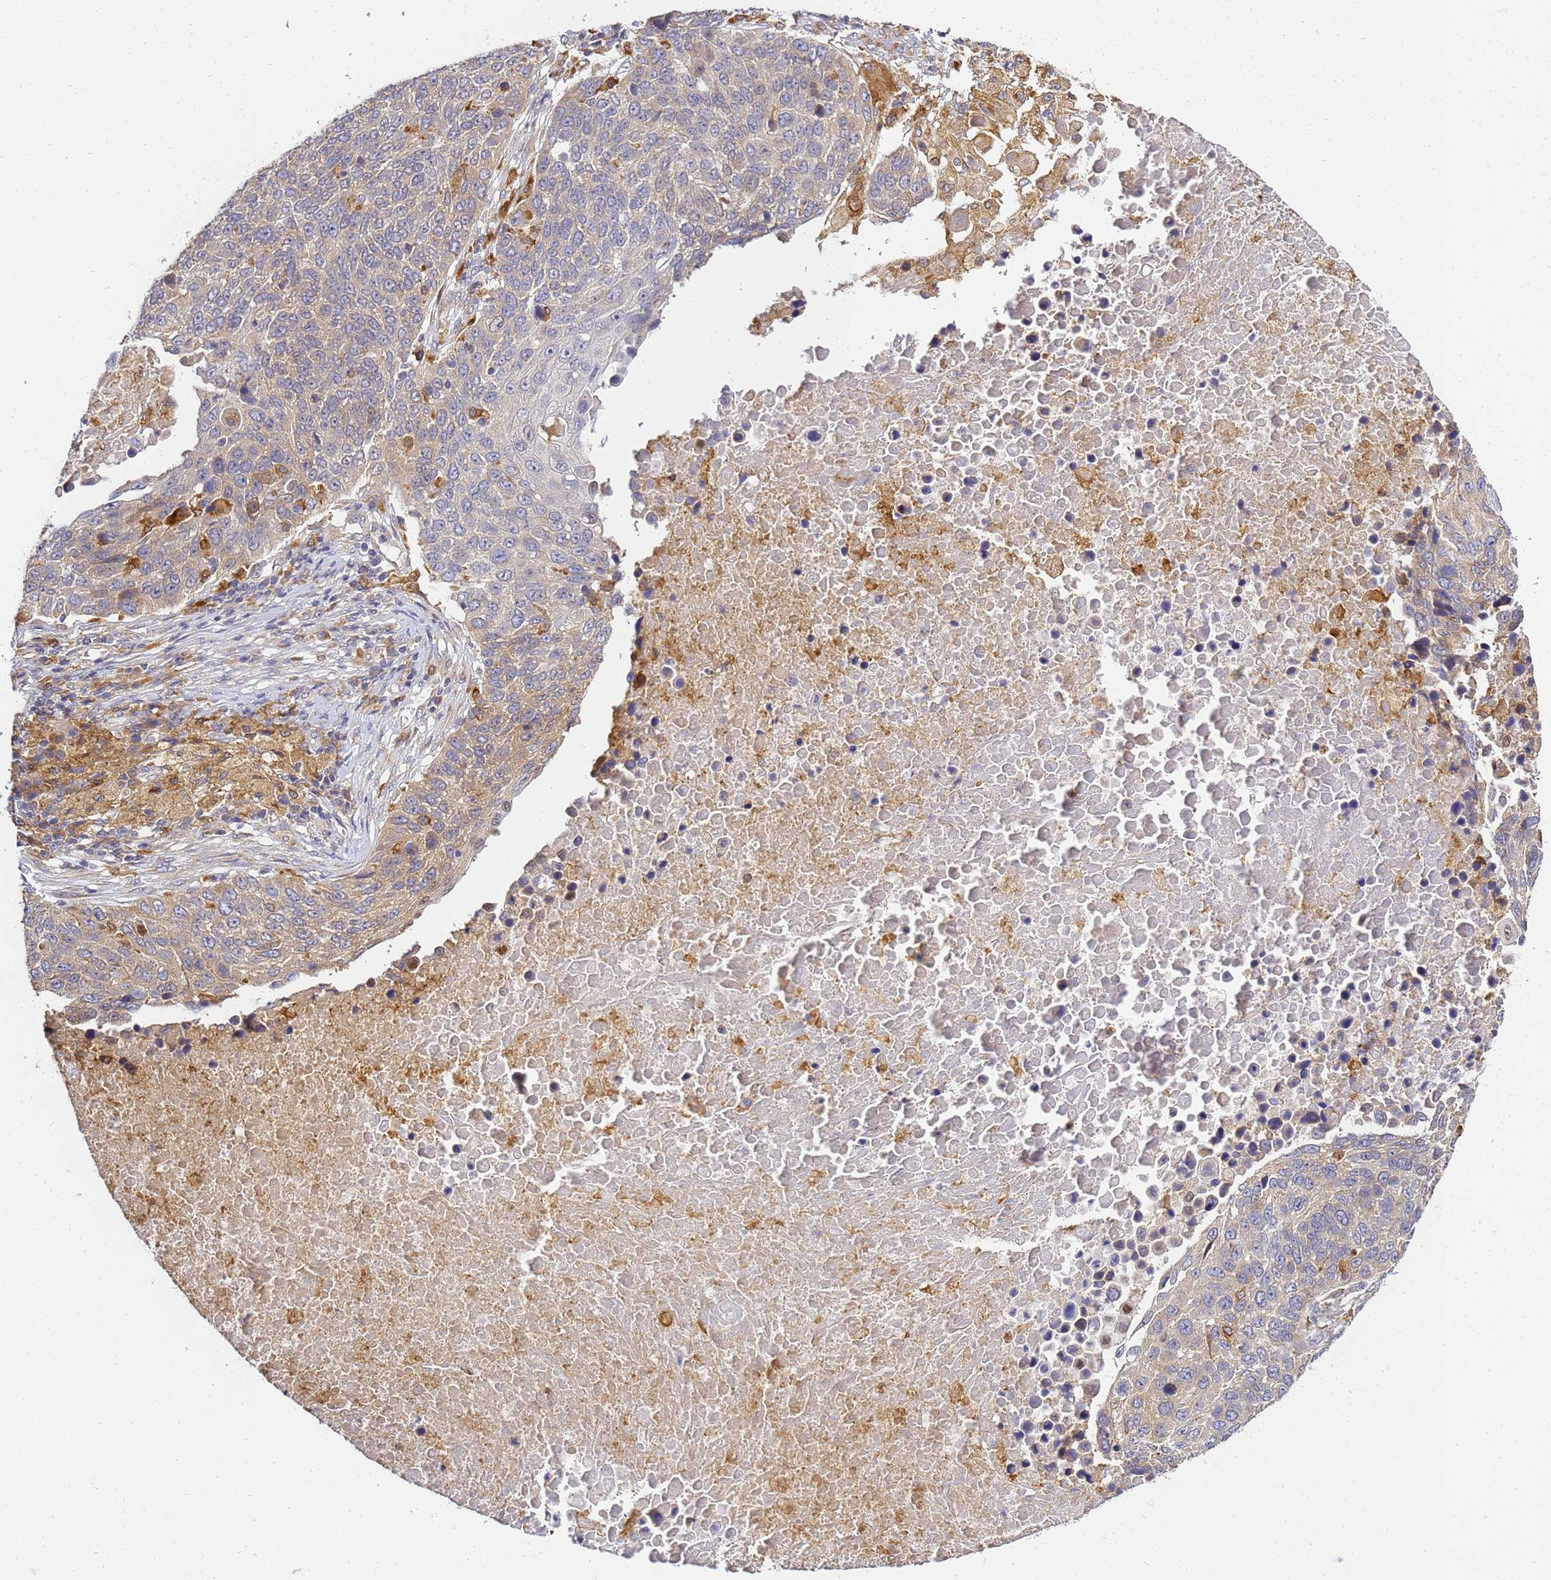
{"staining": {"intensity": "weak", "quantity": "25%-75%", "location": "cytoplasmic/membranous"}, "tissue": "lung cancer", "cell_type": "Tumor cells", "image_type": "cancer", "snomed": [{"axis": "morphology", "description": "Normal tissue, NOS"}, {"axis": "morphology", "description": "Squamous cell carcinoma, NOS"}, {"axis": "topography", "description": "Lymph node"}, {"axis": "topography", "description": "Lung"}], "caption": "IHC (DAB) staining of human squamous cell carcinoma (lung) shows weak cytoplasmic/membranous protein expression in approximately 25%-75% of tumor cells.", "gene": "ADPGK", "patient": {"sex": "male", "age": 66}}